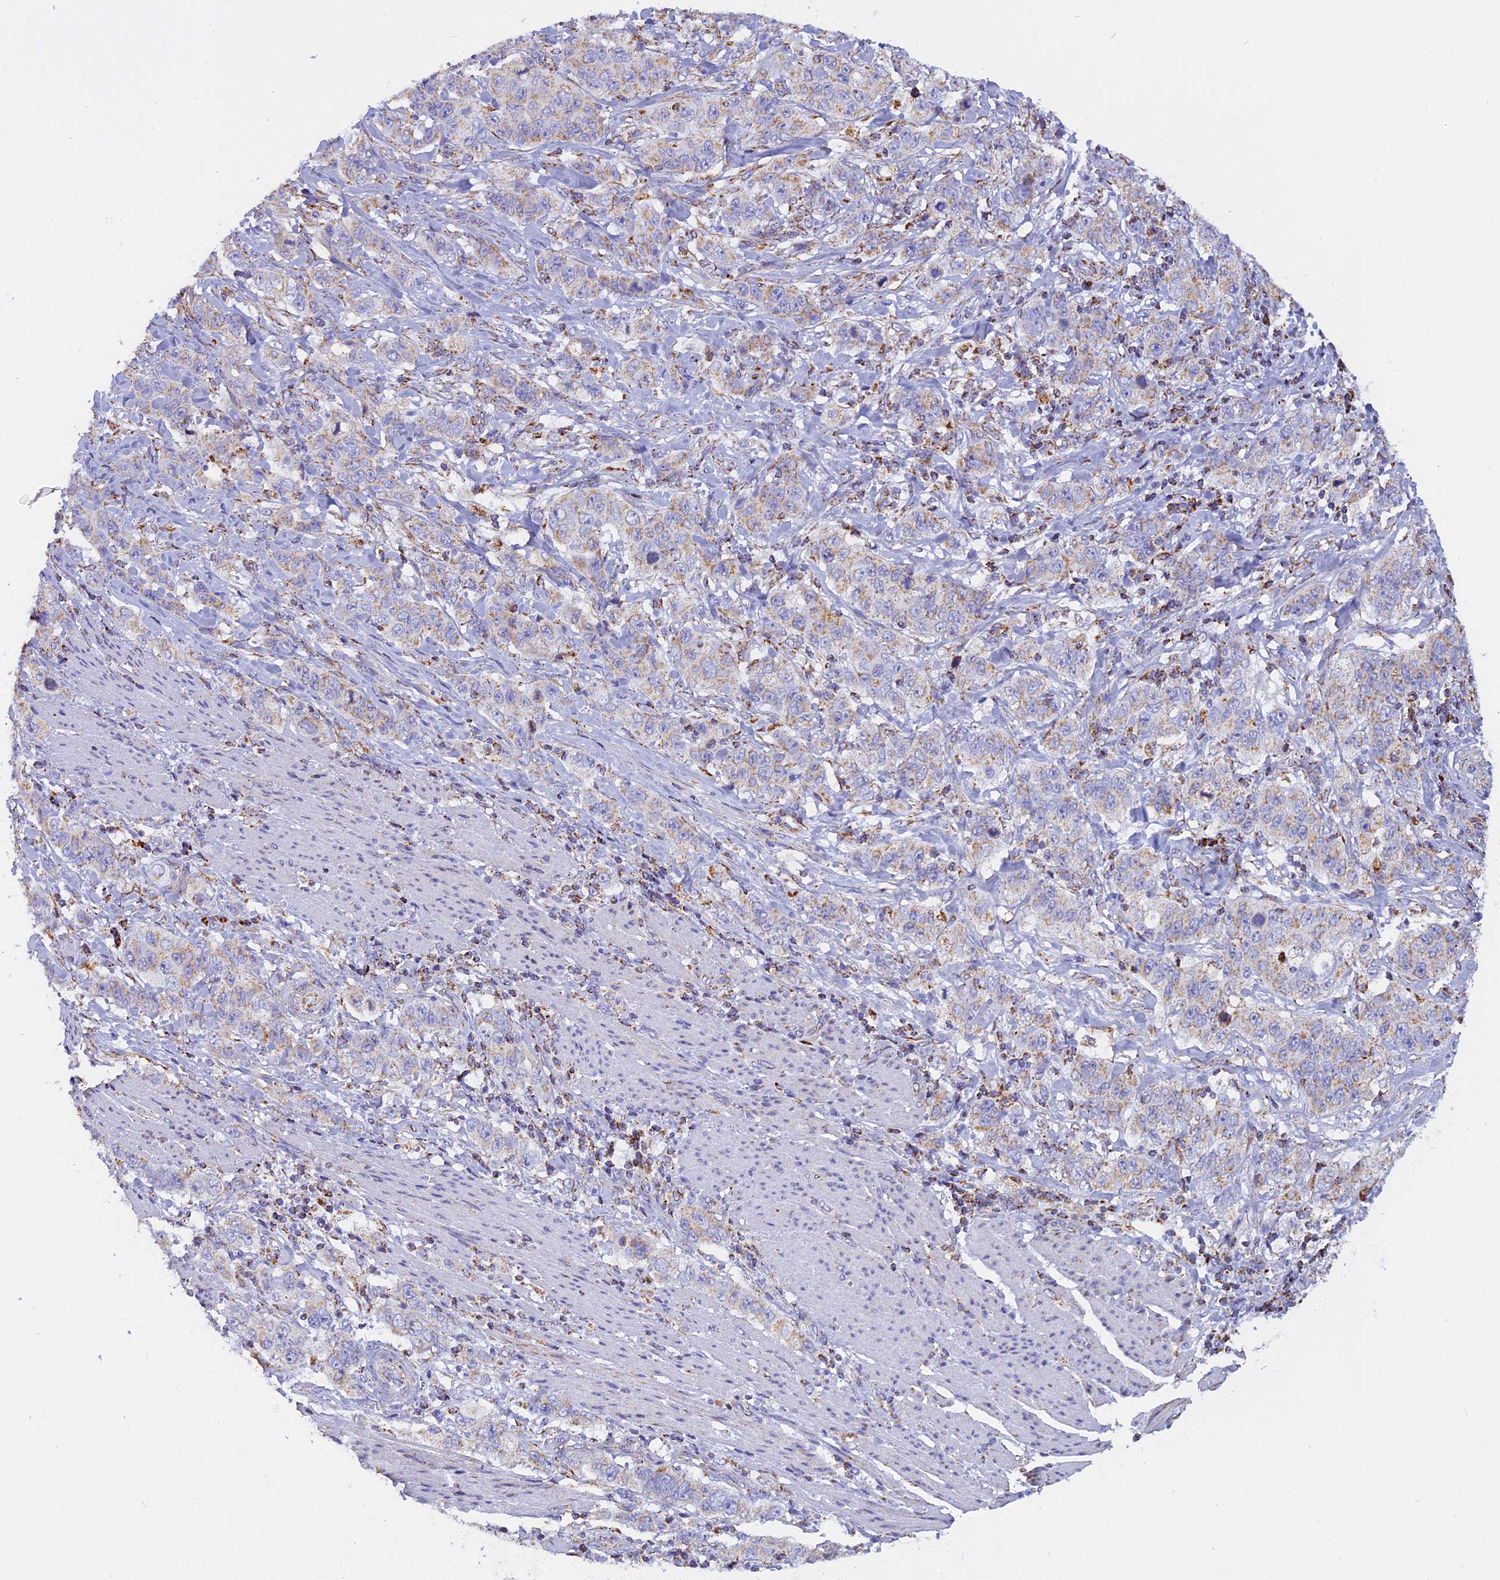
{"staining": {"intensity": "weak", "quantity": "25%-75%", "location": "cytoplasmic/membranous"}, "tissue": "stomach cancer", "cell_type": "Tumor cells", "image_type": "cancer", "snomed": [{"axis": "morphology", "description": "Adenocarcinoma, NOS"}, {"axis": "topography", "description": "Stomach"}], "caption": "Immunohistochemistry micrograph of neoplastic tissue: stomach cancer (adenocarcinoma) stained using IHC shows low levels of weak protein expression localized specifically in the cytoplasmic/membranous of tumor cells, appearing as a cytoplasmic/membranous brown color.", "gene": "KCNG1", "patient": {"sex": "male", "age": 48}}